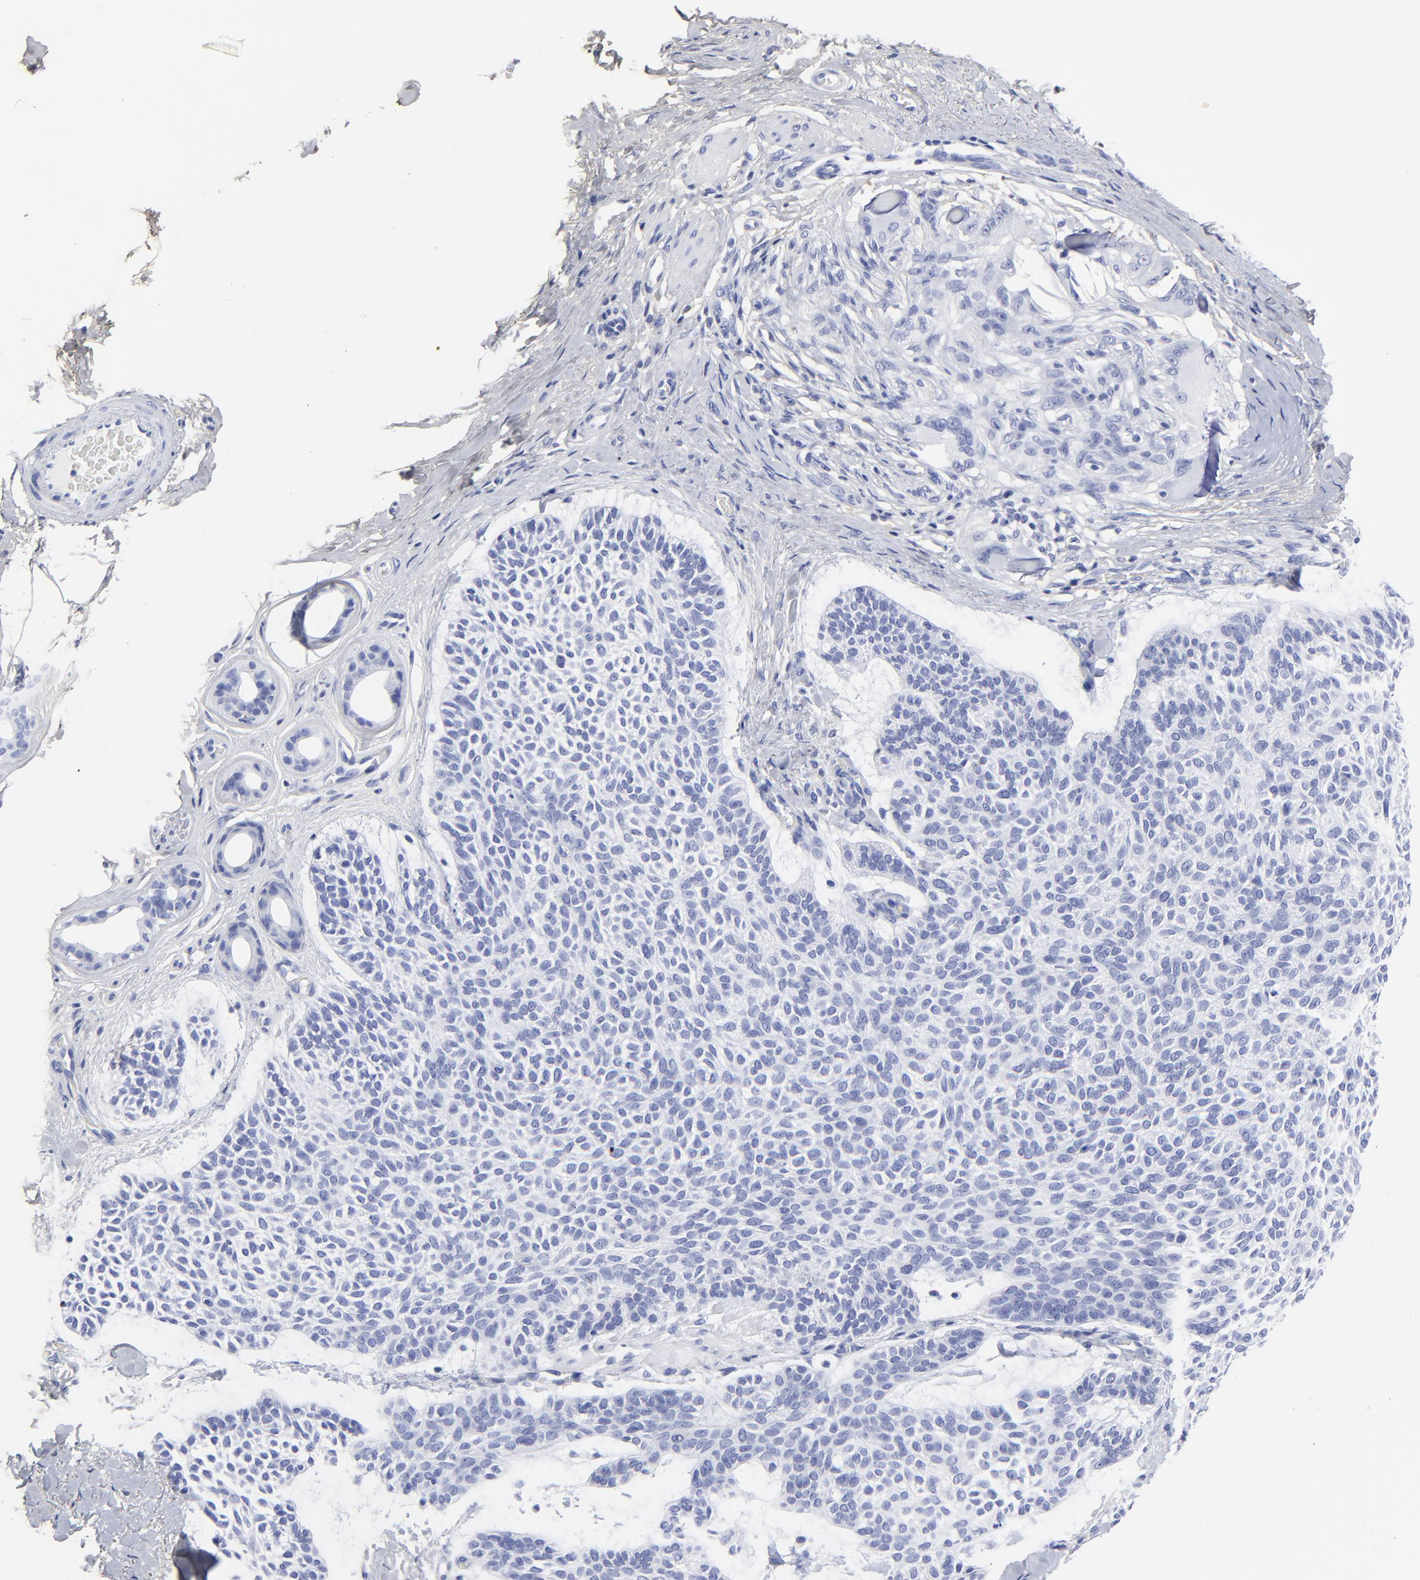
{"staining": {"intensity": "negative", "quantity": "none", "location": "none"}, "tissue": "skin cancer", "cell_type": "Tumor cells", "image_type": "cancer", "snomed": [{"axis": "morphology", "description": "Normal tissue, NOS"}, {"axis": "morphology", "description": "Basal cell carcinoma"}, {"axis": "topography", "description": "Skin"}], "caption": "The image exhibits no significant staining in tumor cells of skin basal cell carcinoma.", "gene": "DCN", "patient": {"sex": "female", "age": 70}}